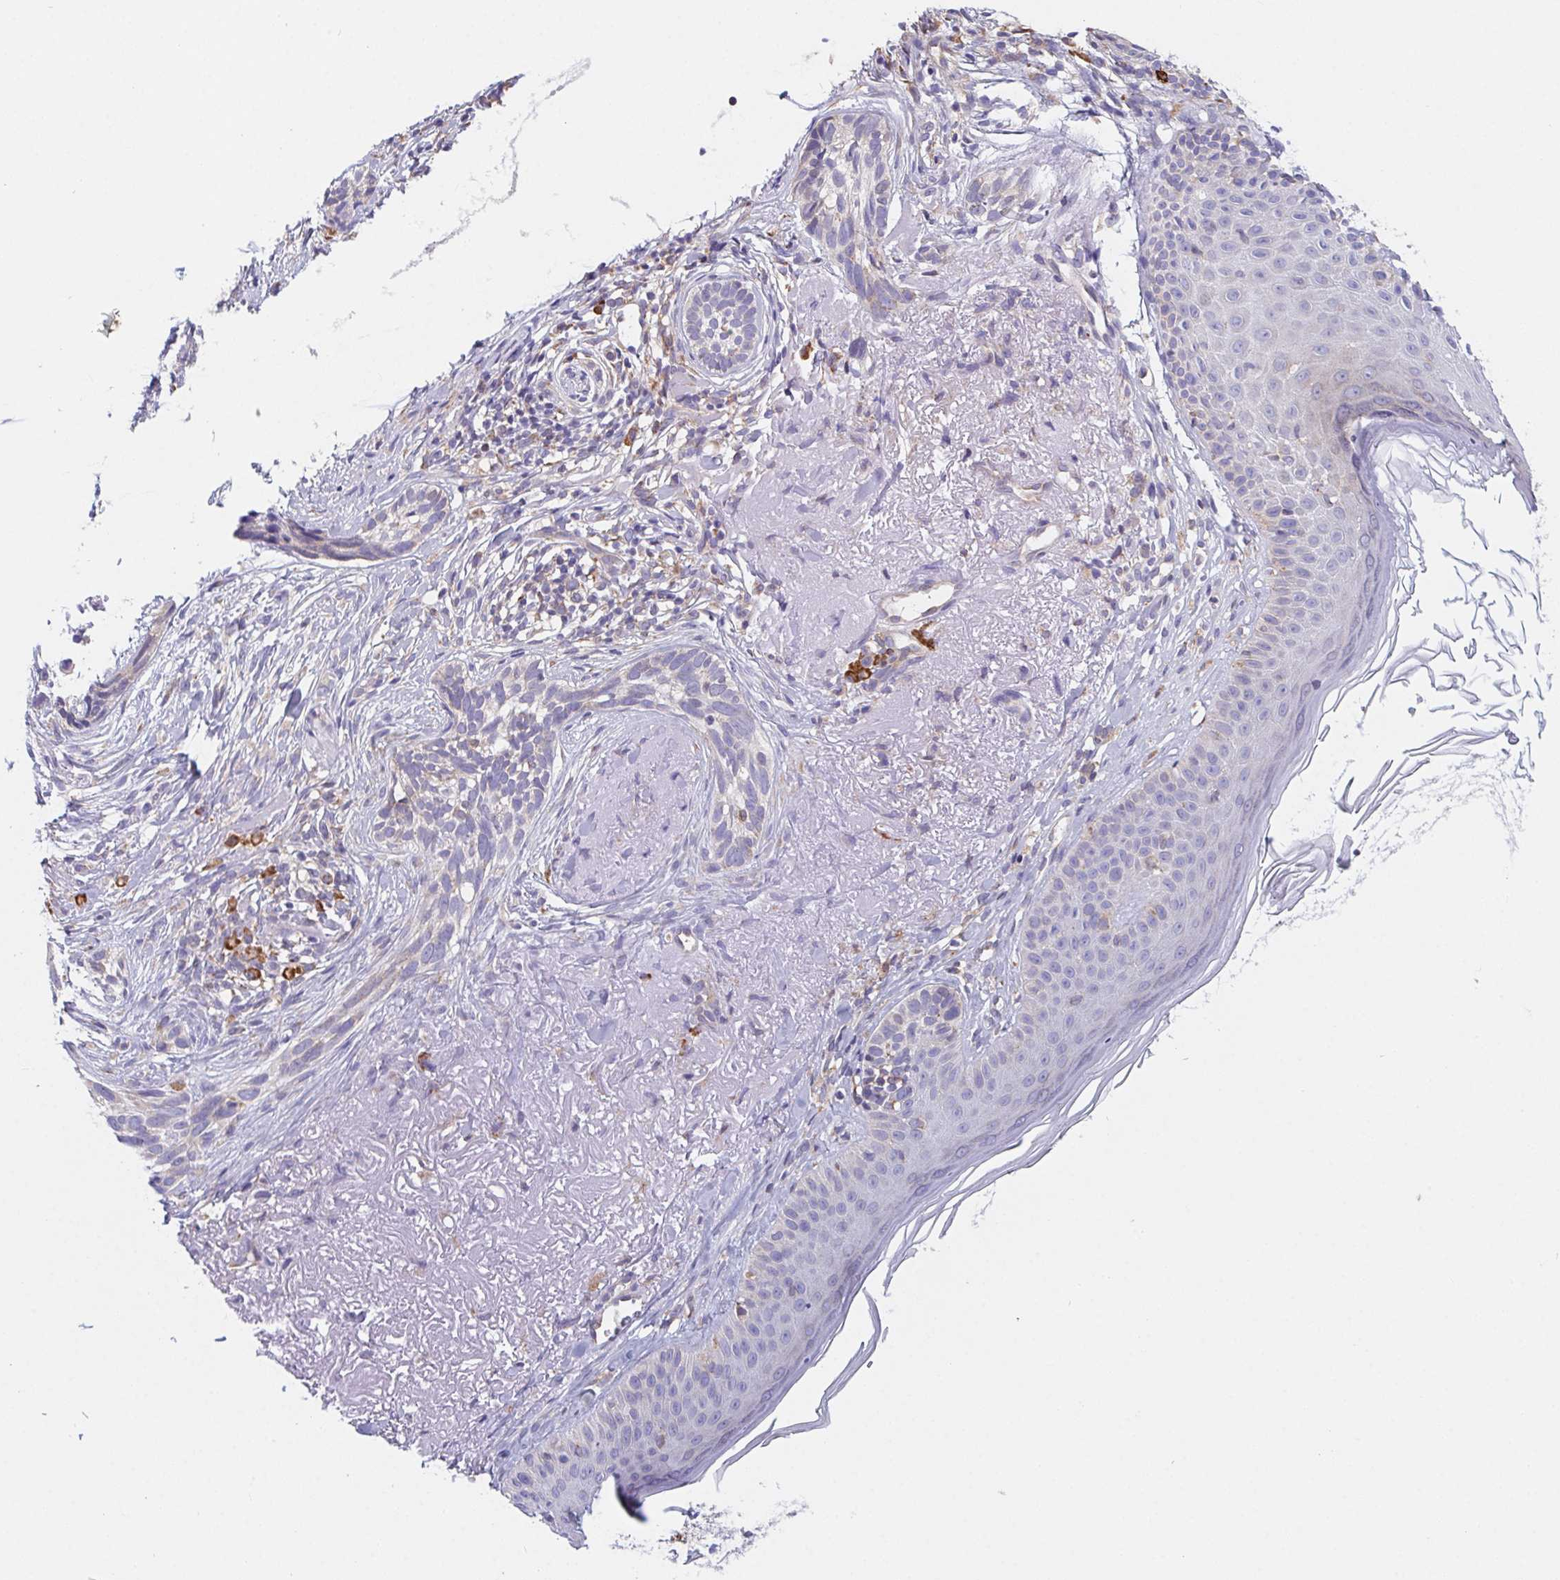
{"staining": {"intensity": "negative", "quantity": "none", "location": "none"}, "tissue": "skin cancer", "cell_type": "Tumor cells", "image_type": "cancer", "snomed": [{"axis": "morphology", "description": "Basal cell carcinoma"}, {"axis": "morphology", "description": "BCC, high aggressive"}, {"axis": "topography", "description": "Skin"}], "caption": "An image of human basal cell carcinoma (skin) is negative for staining in tumor cells.", "gene": "ADAM8", "patient": {"sex": "female", "age": 86}}